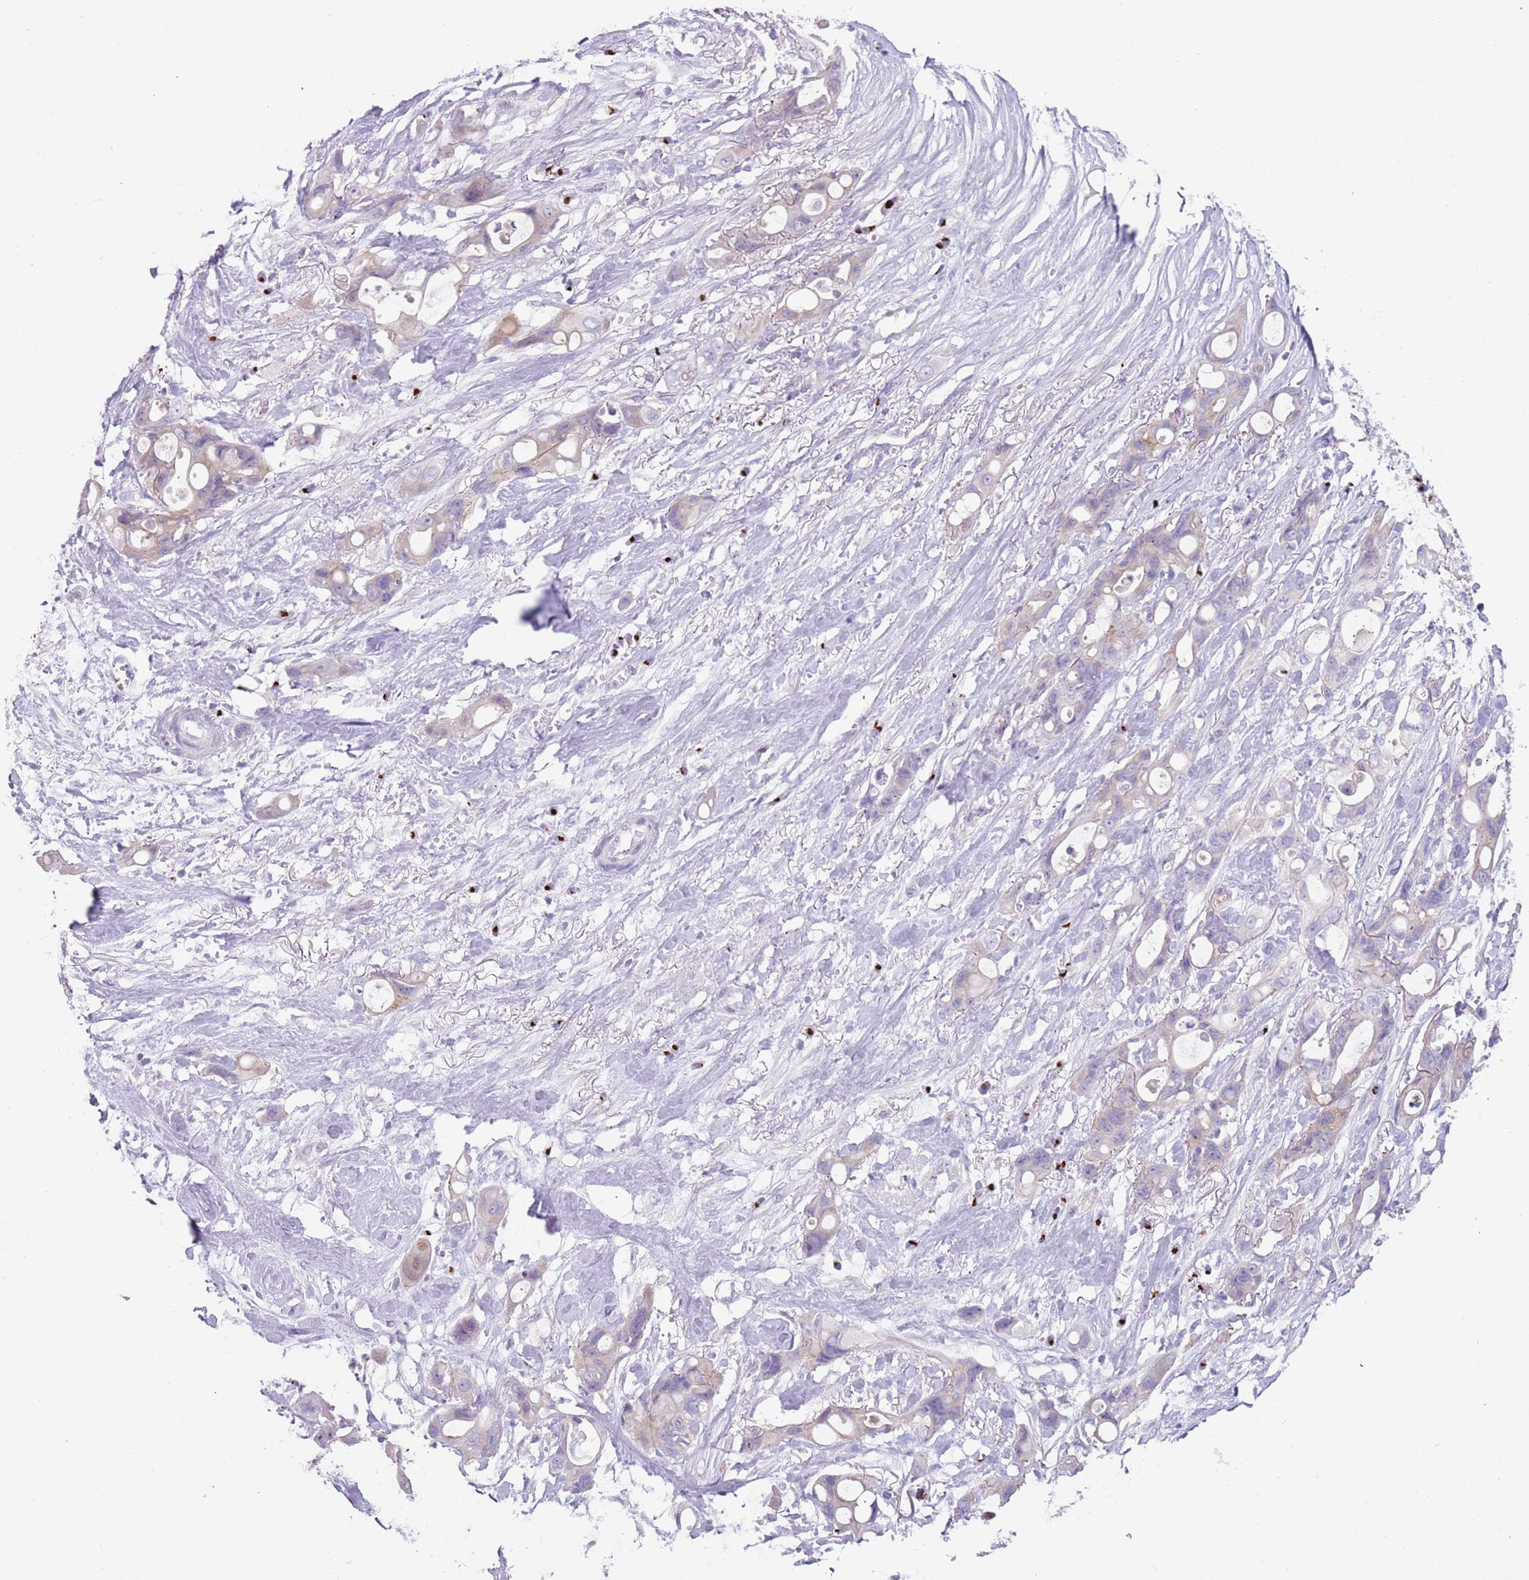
{"staining": {"intensity": "weak", "quantity": "<25%", "location": "cytoplasmic/membranous"}, "tissue": "ovarian cancer", "cell_type": "Tumor cells", "image_type": "cancer", "snomed": [{"axis": "morphology", "description": "Cystadenocarcinoma, mucinous, NOS"}, {"axis": "topography", "description": "Ovary"}], "caption": "Immunohistochemical staining of mucinous cystadenocarcinoma (ovarian) displays no significant expression in tumor cells.", "gene": "C2CD3", "patient": {"sex": "female", "age": 70}}